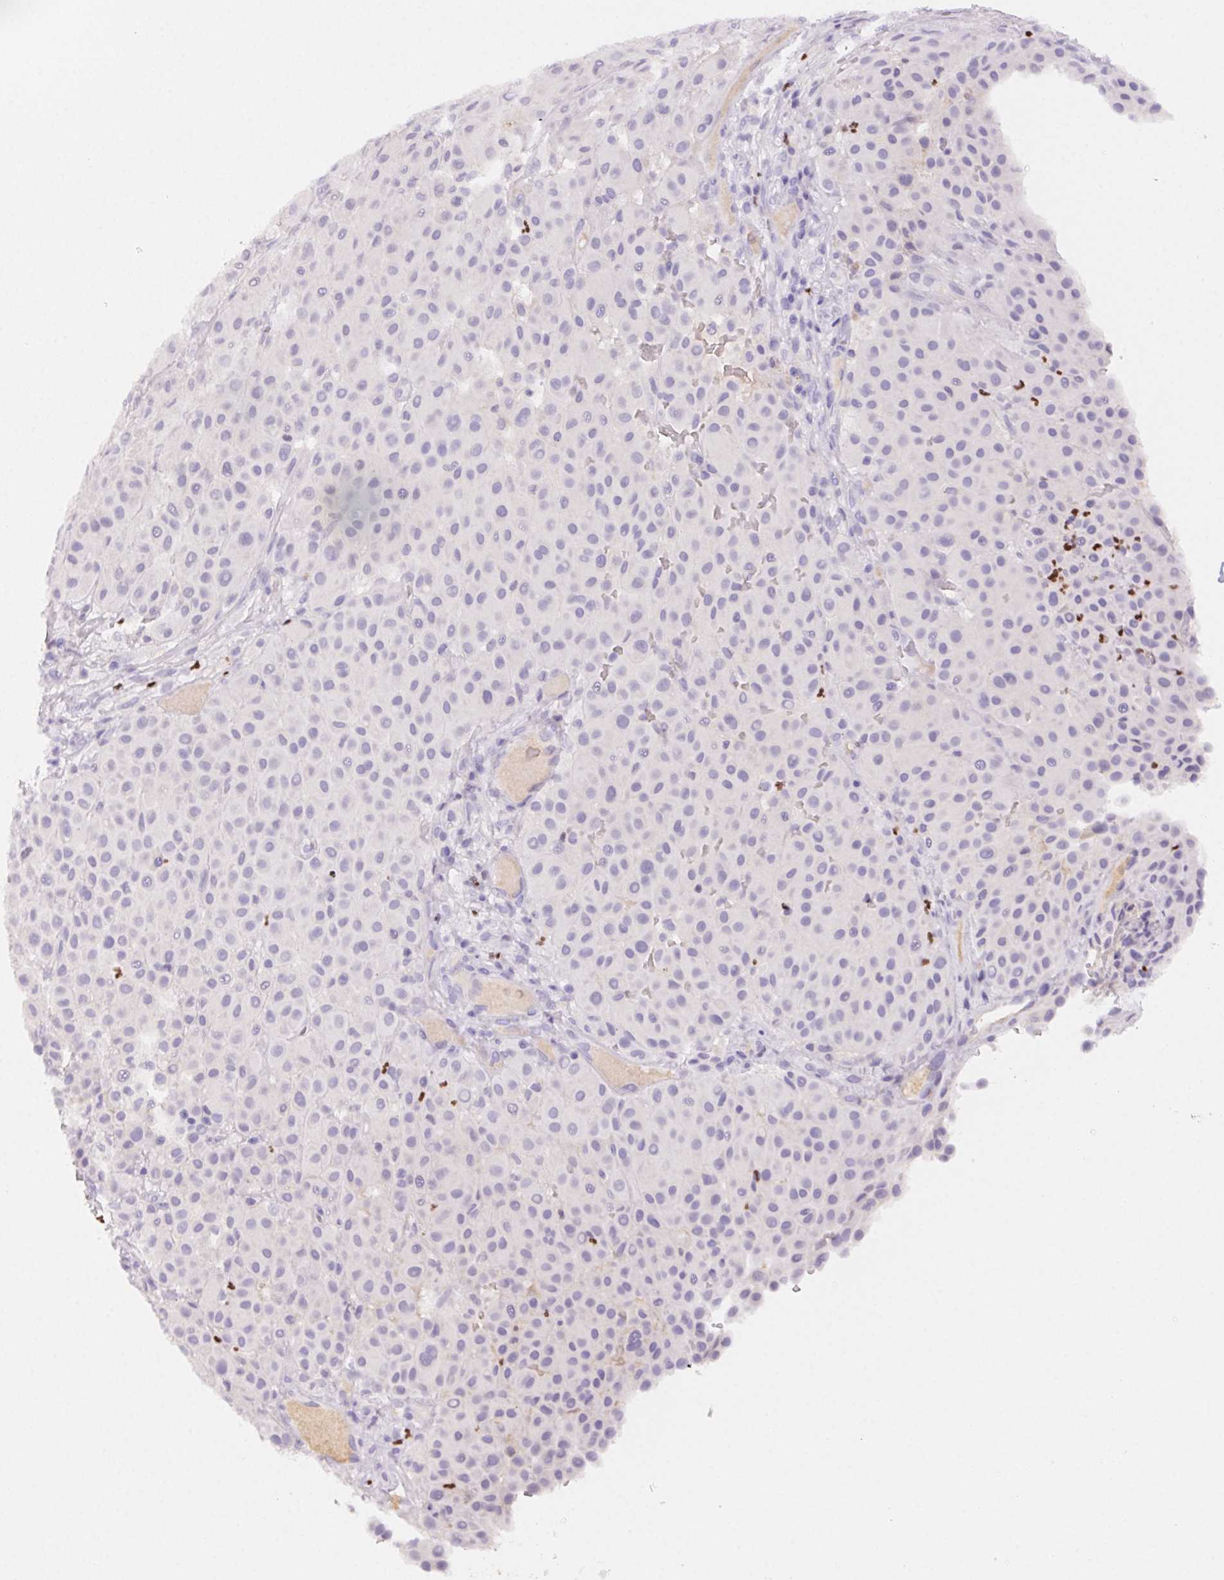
{"staining": {"intensity": "negative", "quantity": "none", "location": "none"}, "tissue": "melanoma", "cell_type": "Tumor cells", "image_type": "cancer", "snomed": [{"axis": "morphology", "description": "Malignant melanoma, Metastatic site"}, {"axis": "topography", "description": "Smooth muscle"}], "caption": "High power microscopy histopathology image of an immunohistochemistry micrograph of melanoma, revealing no significant staining in tumor cells.", "gene": "PADI4", "patient": {"sex": "male", "age": 41}}